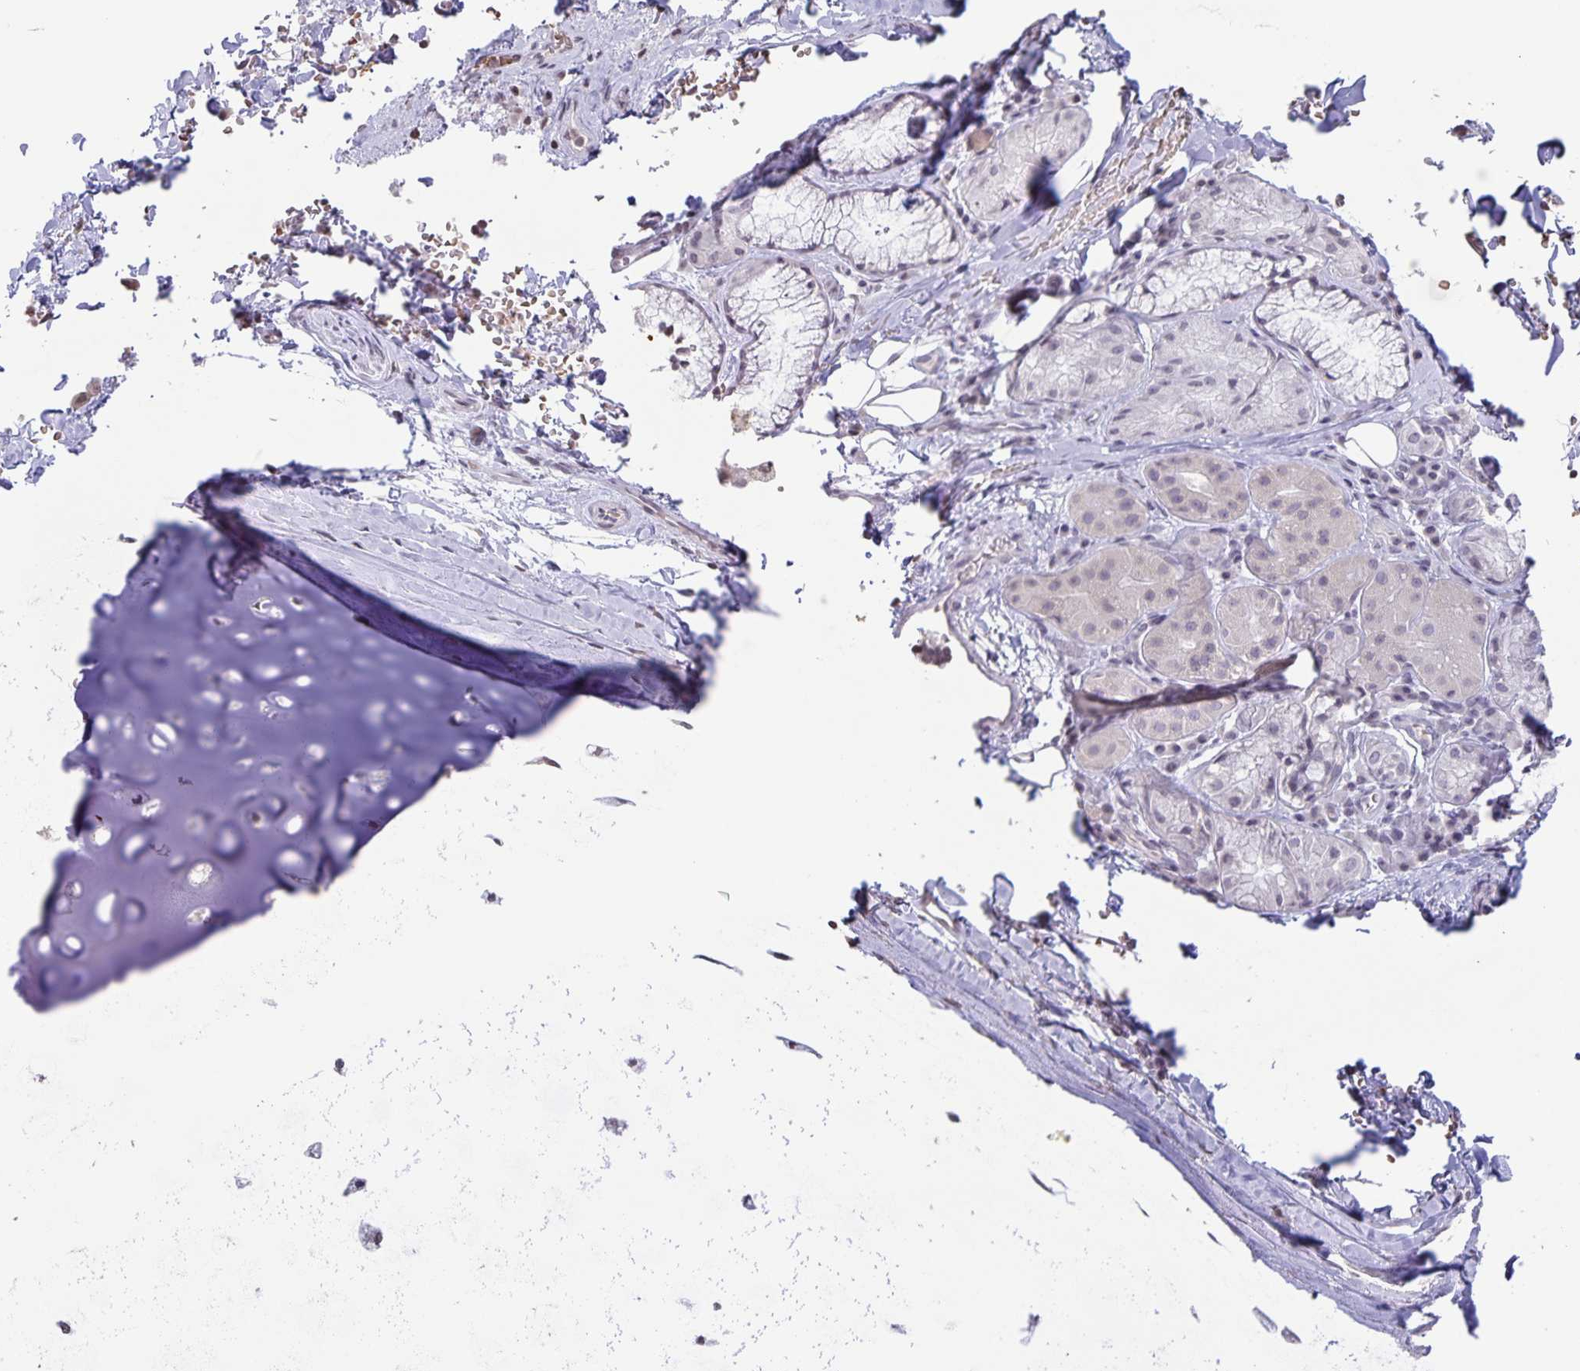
{"staining": {"intensity": "negative", "quantity": "none", "location": "none"}, "tissue": "adipose tissue", "cell_type": "Adipocytes", "image_type": "normal", "snomed": [{"axis": "morphology", "description": "Normal tissue, NOS"}, {"axis": "topography", "description": "Cartilage tissue"}, {"axis": "topography", "description": "Bronchus"}], "caption": "This histopathology image is of unremarkable adipose tissue stained with immunohistochemistry (IHC) to label a protein in brown with the nuclei are counter-stained blue. There is no expression in adipocytes. (Stains: DAB (3,3'-diaminobenzidine) IHC with hematoxylin counter stain, Microscopy: brightfield microscopy at high magnification).", "gene": "AQP4", "patient": {"sex": "male", "age": 64}}